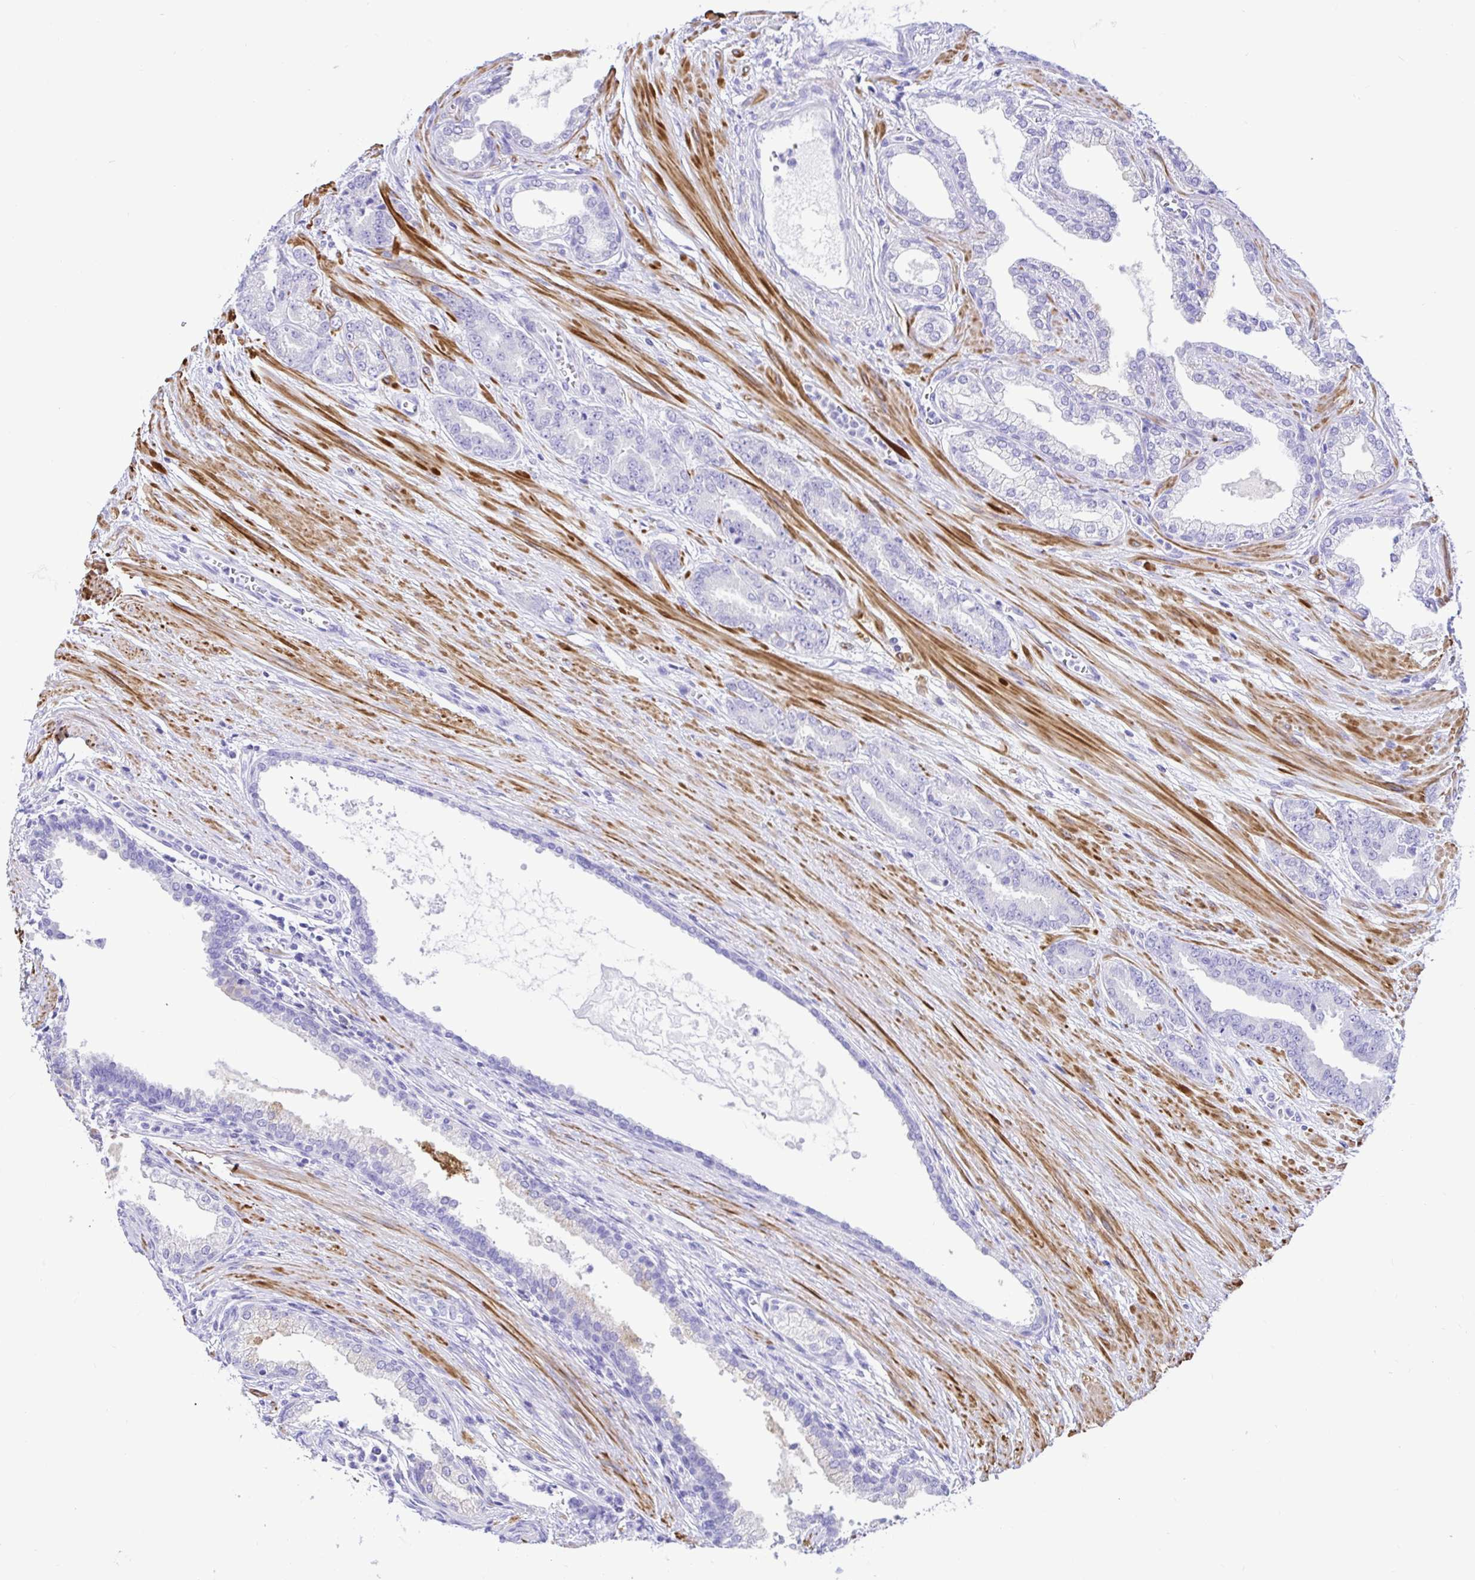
{"staining": {"intensity": "negative", "quantity": "none", "location": "none"}, "tissue": "prostate cancer", "cell_type": "Tumor cells", "image_type": "cancer", "snomed": [{"axis": "morphology", "description": "Adenocarcinoma, High grade"}, {"axis": "topography", "description": "Prostate"}], "caption": "Prostate cancer was stained to show a protein in brown. There is no significant expression in tumor cells. (DAB (3,3'-diaminobenzidine) IHC with hematoxylin counter stain).", "gene": "BACE2", "patient": {"sex": "male", "age": 60}}